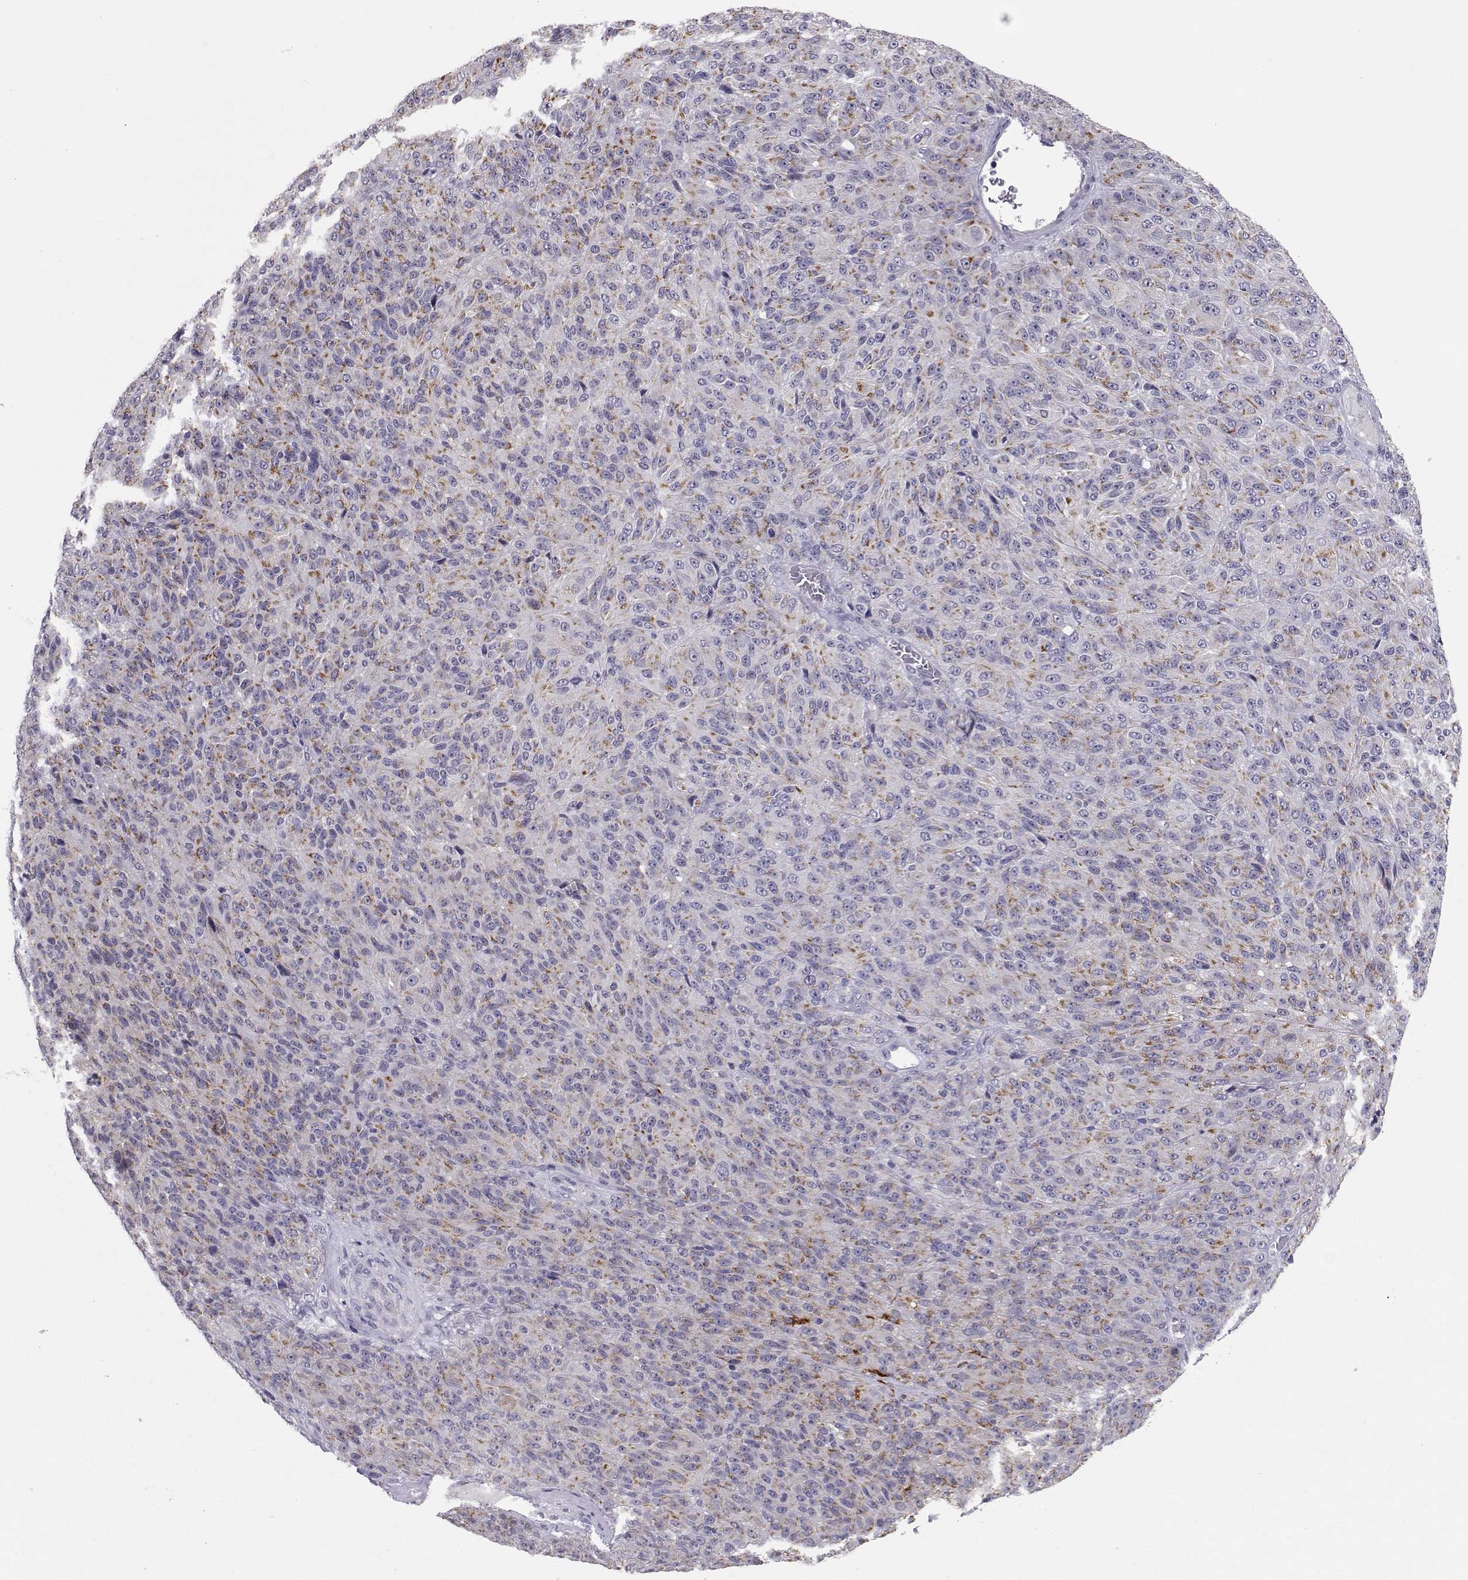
{"staining": {"intensity": "moderate", "quantity": ">75%", "location": "cytoplasmic/membranous"}, "tissue": "melanoma", "cell_type": "Tumor cells", "image_type": "cancer", "snomed": [{"axis": "morphology", "description": "Malignant melanoma, Metastatic site"}, {"axis": "topography", "description": "Brain"}], "caption": "A micrograph showing moderate cytoplasmic/membranous staining in approximately >75% of tumor cells in malignant melanoma (metastatic site), as visualized by brown immunohistochemical staining.", "gene": "NPVF", "patient": {"sex": "female", "age": 56}}